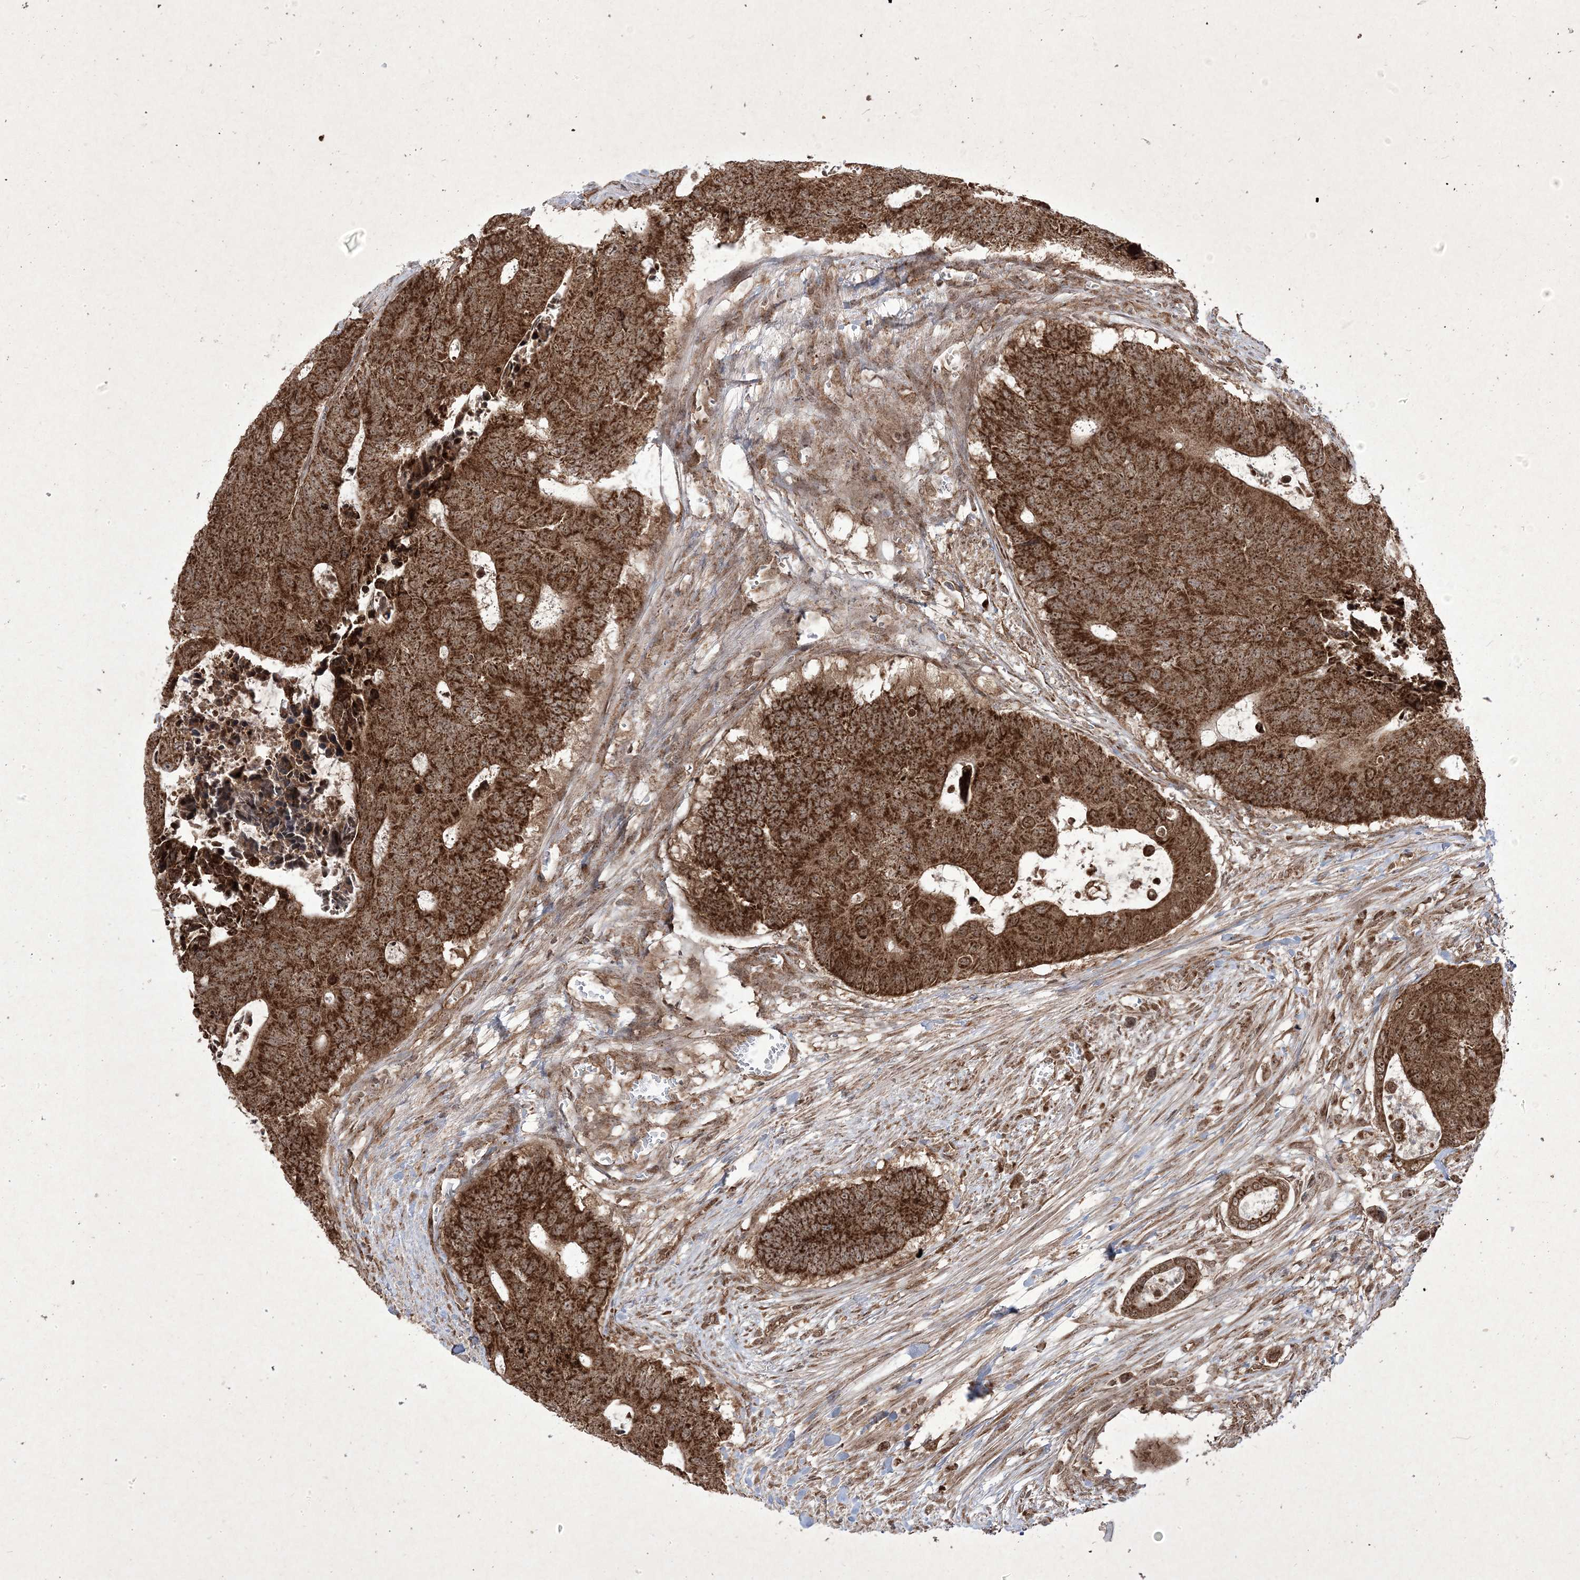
{"staining": {"intensity": "strong", "quantity": ">75%", "location": "cytoplasmic/membranous,nuclear"}, "tissue": "colorectal cancer", "cell_type": "Tumor cells", "image_type": "cancer", "snomed": [{"axis": "morphology", "description": "Adenocarcinoma, NOS"}, {"axis": "topography", "description": "Colon"}], "caption": "Strong cytoplasmic/membranous and nuclear positivity is identified in approximately >75% of tumor cells in colorectal cancer (adenocarcinoma).", "gene": "PLEKHM2", "patient": {"sex": "male", "age": 87}}